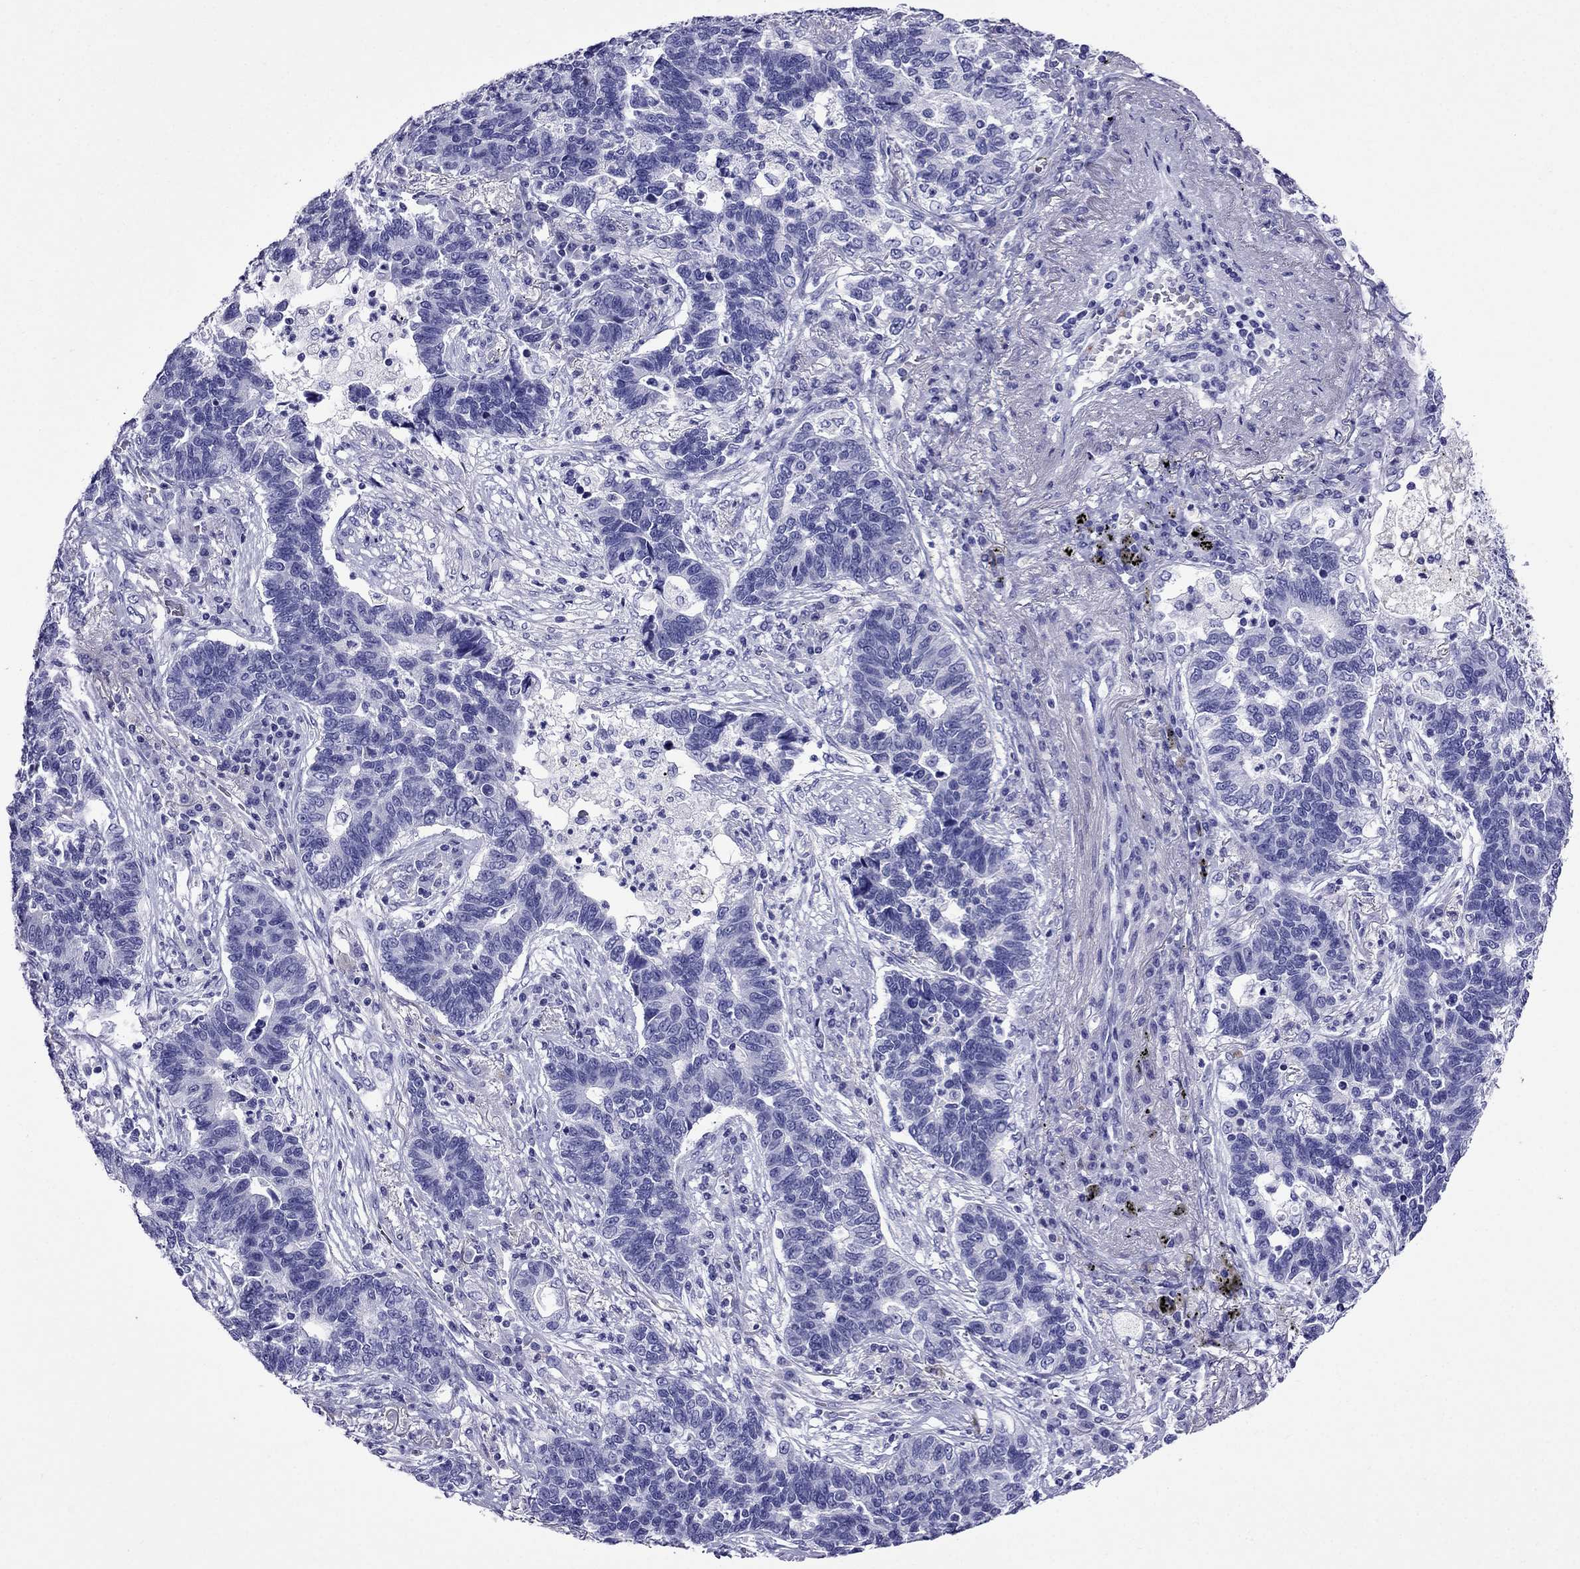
{"staining": {"intensity": "negative", "quantity": "none", "location": "none"}, "tissue": "lung cancer", "cell_type": "Tumor cells", "image_type": "cancer", "snomed": [{"axis": "morphology", "description": "Adenocarcinoma, NOS"}, {"axis": "topography", "description": "Lung"}], "caption": "Lung adenocarcinoma was stained to show a protein in brown. There is no significant staining in tumor cells.", "gene": "CRYBA1", "patient": {"sex": "female", "age": 57}}